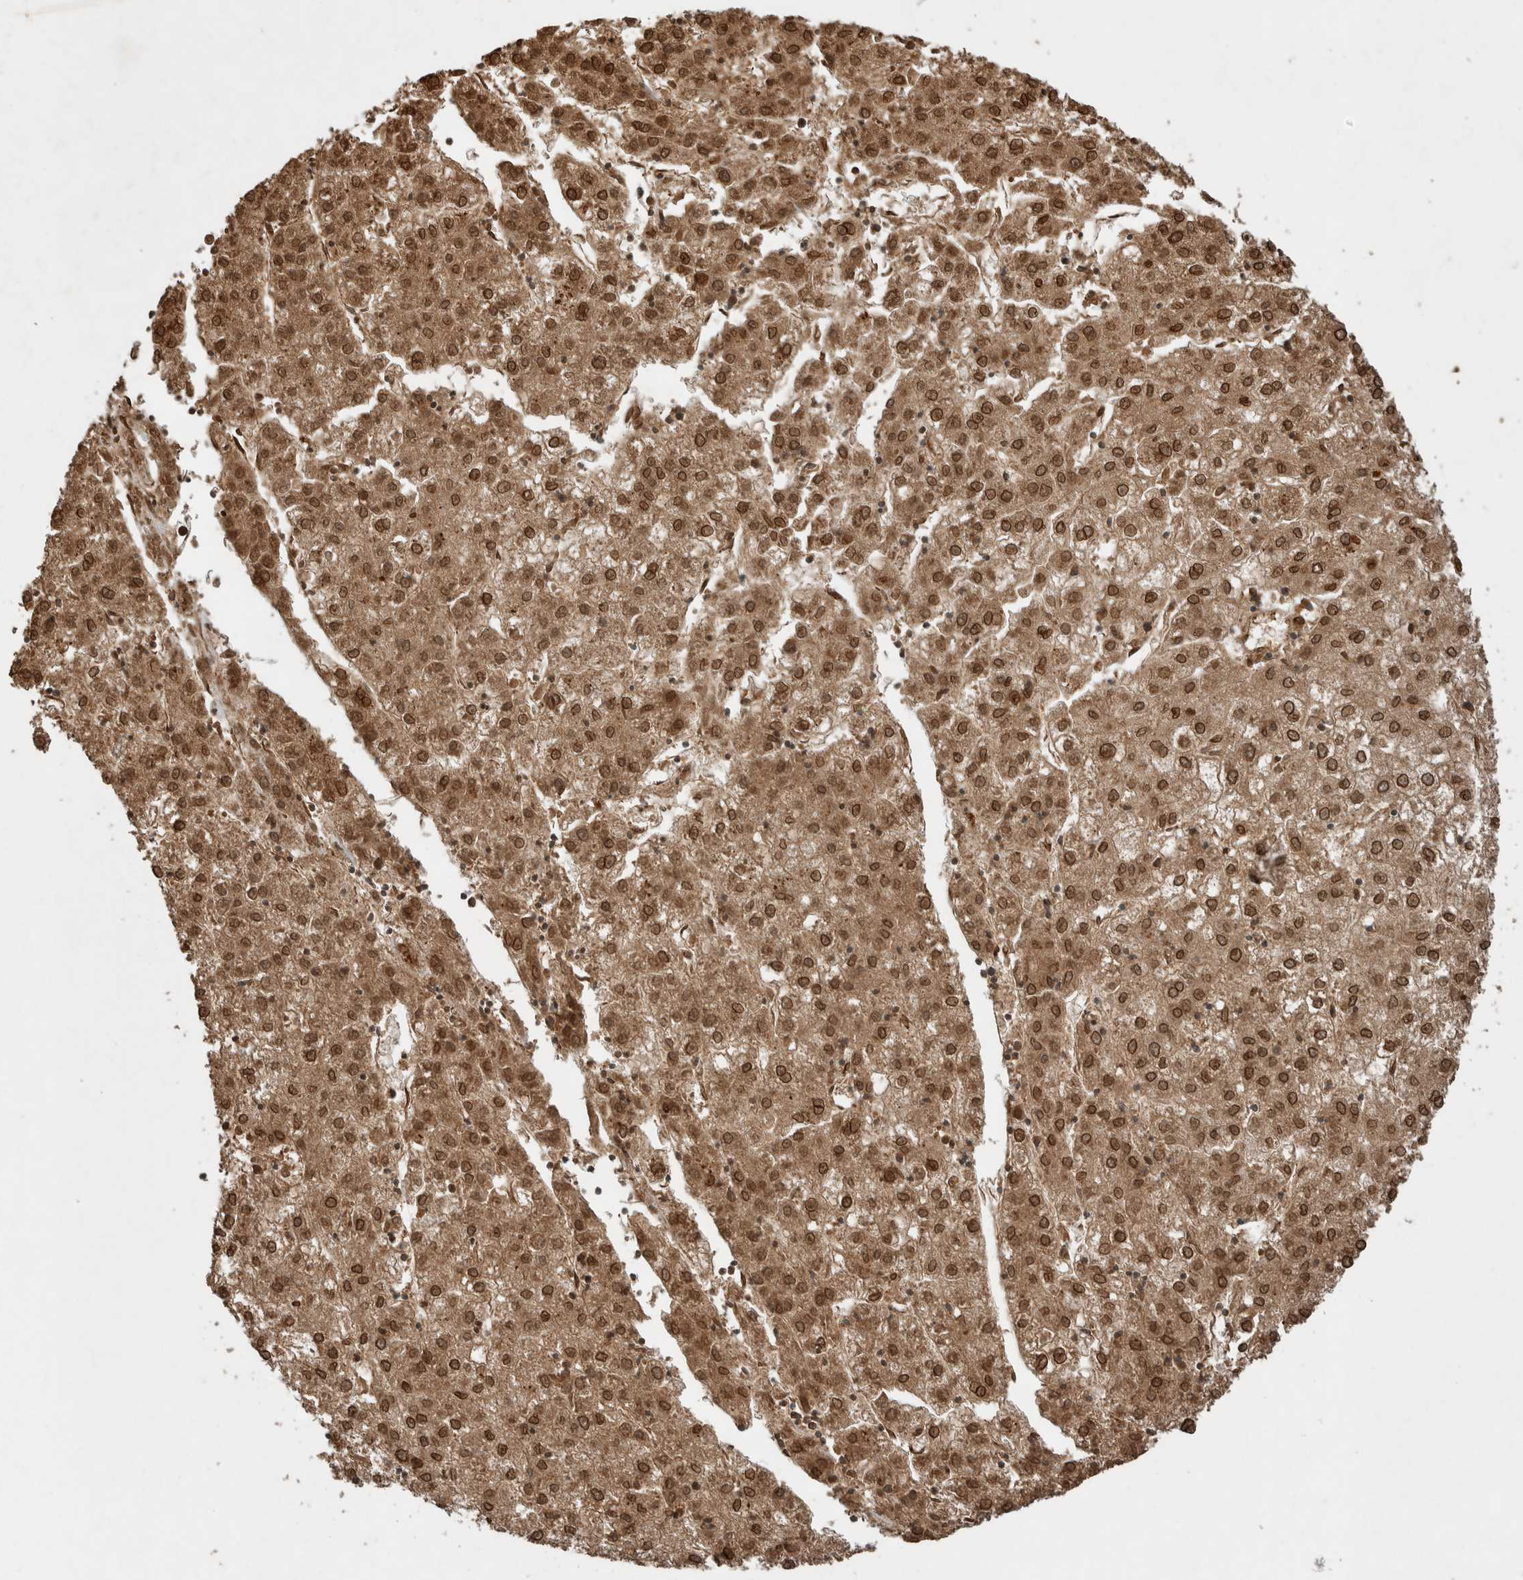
{"staining": {"intensity": "moderate", "quantity": ">75%", "location": "cytoplasmic/membranous,nuclear"}, "tissue": "liver cancer", "cell_type": "Tumor cells", "image_type": "cancer", "snomed": [{"axis": "morphology", "description": "Carcinoma, Hepatocellular, NOS"}, {"axis": "topography", "description": "Liver"}], "caption": "Immunohistochemistry of human liver cancer (hepatocellular carcinoma) reveals medium levels of moderate cytoplasmic/membranous and nuclear staining in approximately >75% of tumor cells. (Brightfield microscopy of DAB IHC at high magnification).", "gene": "CNTROB", "patient": {"sex": "male", "age": 72}}